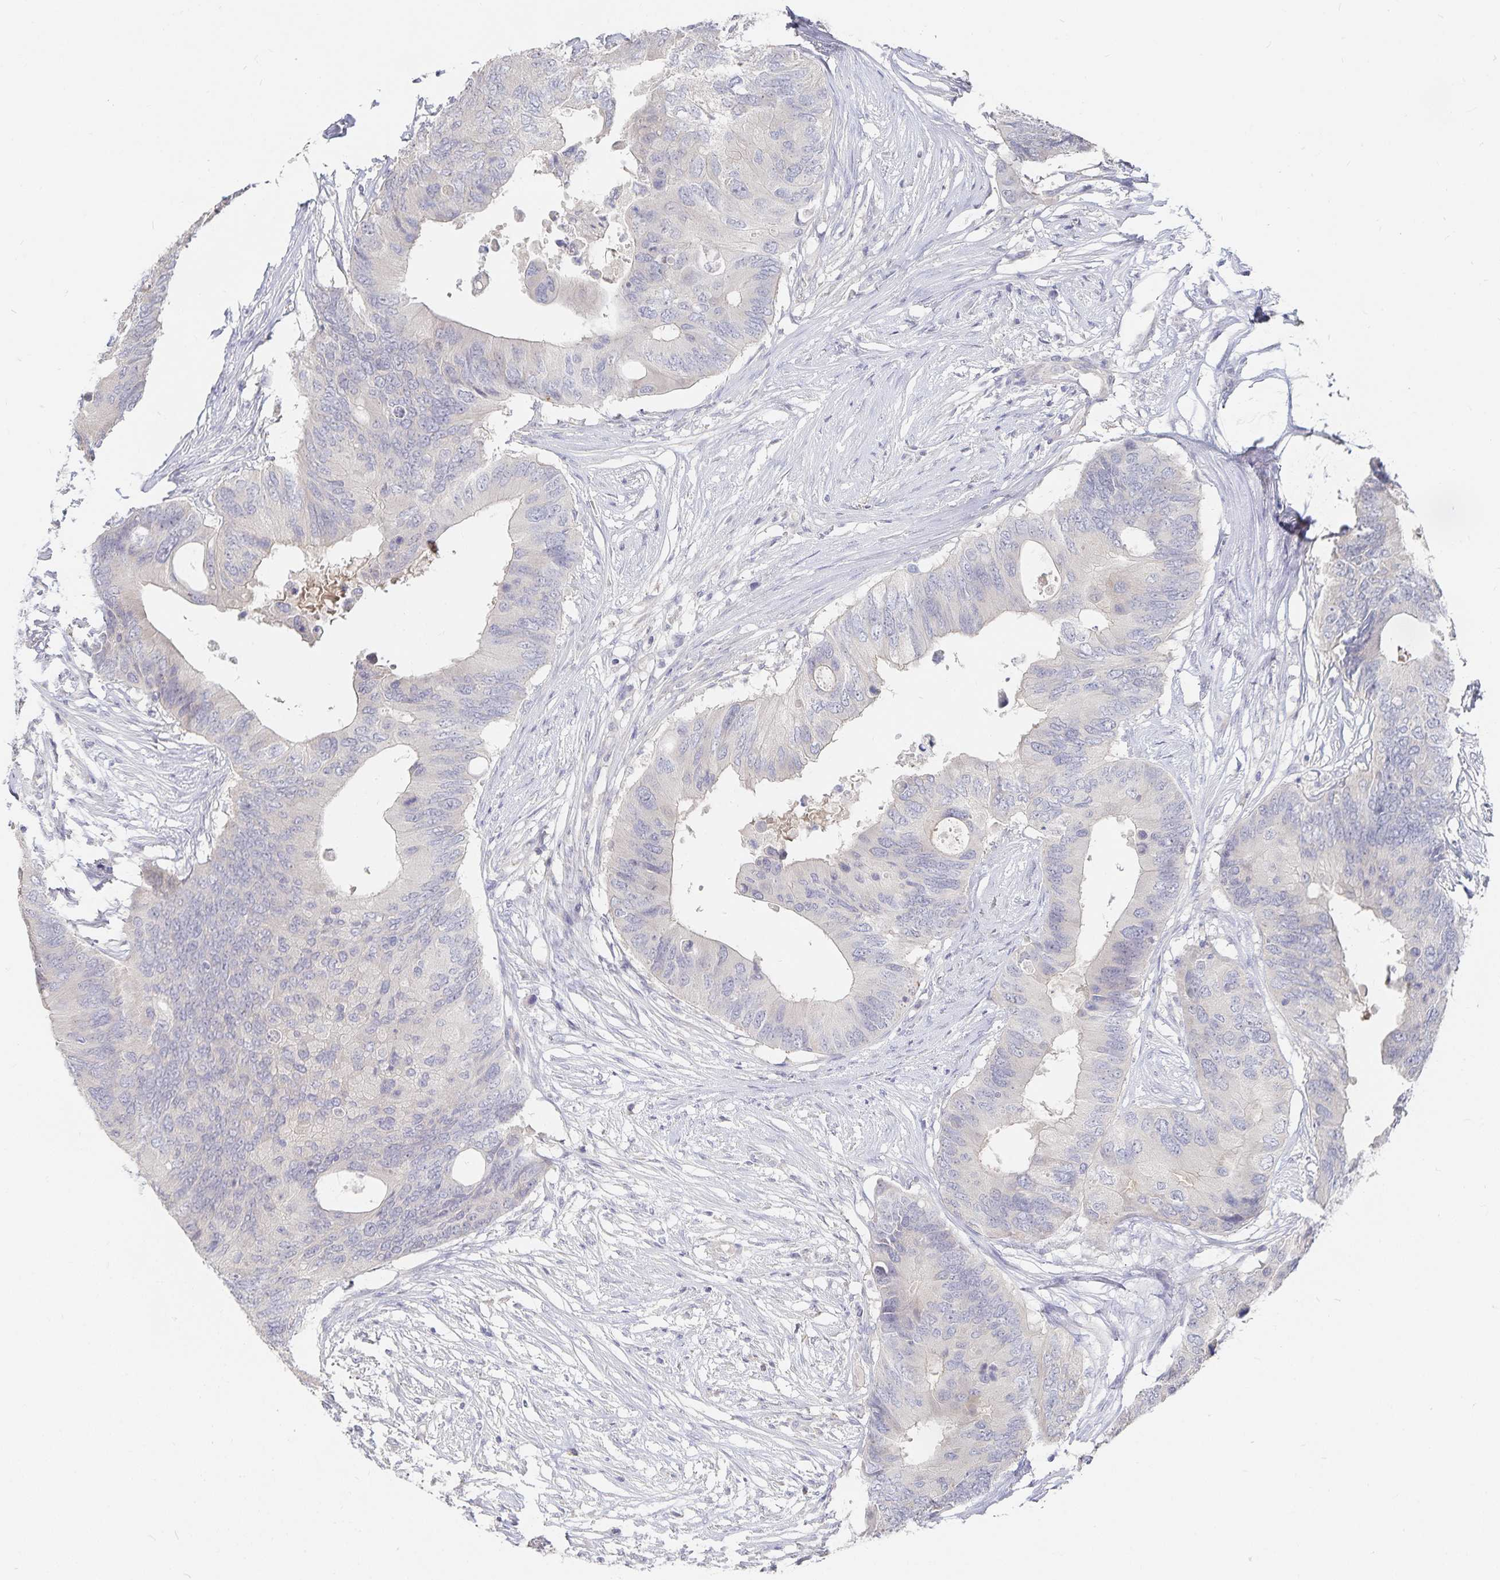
{"staining": {"intensity": "negative", "quantity": "none", "location": "none"}, "tissue": "colorectal cancer", "cell_type": "Tumor cells", "image_type": "cancer", "snomed": [{"axis": "morphology", "description": "Adenocarcinoma, NOS"}, {"axis": "topography", "description": "Colon"}], "caption": "High power microscopy photomicrograph of an IHC histopathology image of colorectal adenocarcinoma, revealing no significant positivity in tumor cells. (Immunohistochemistry, brightfield microscopy, high magnification).", "gene": "DNAH9", "patient": {"sex": "male", "age": 71}}